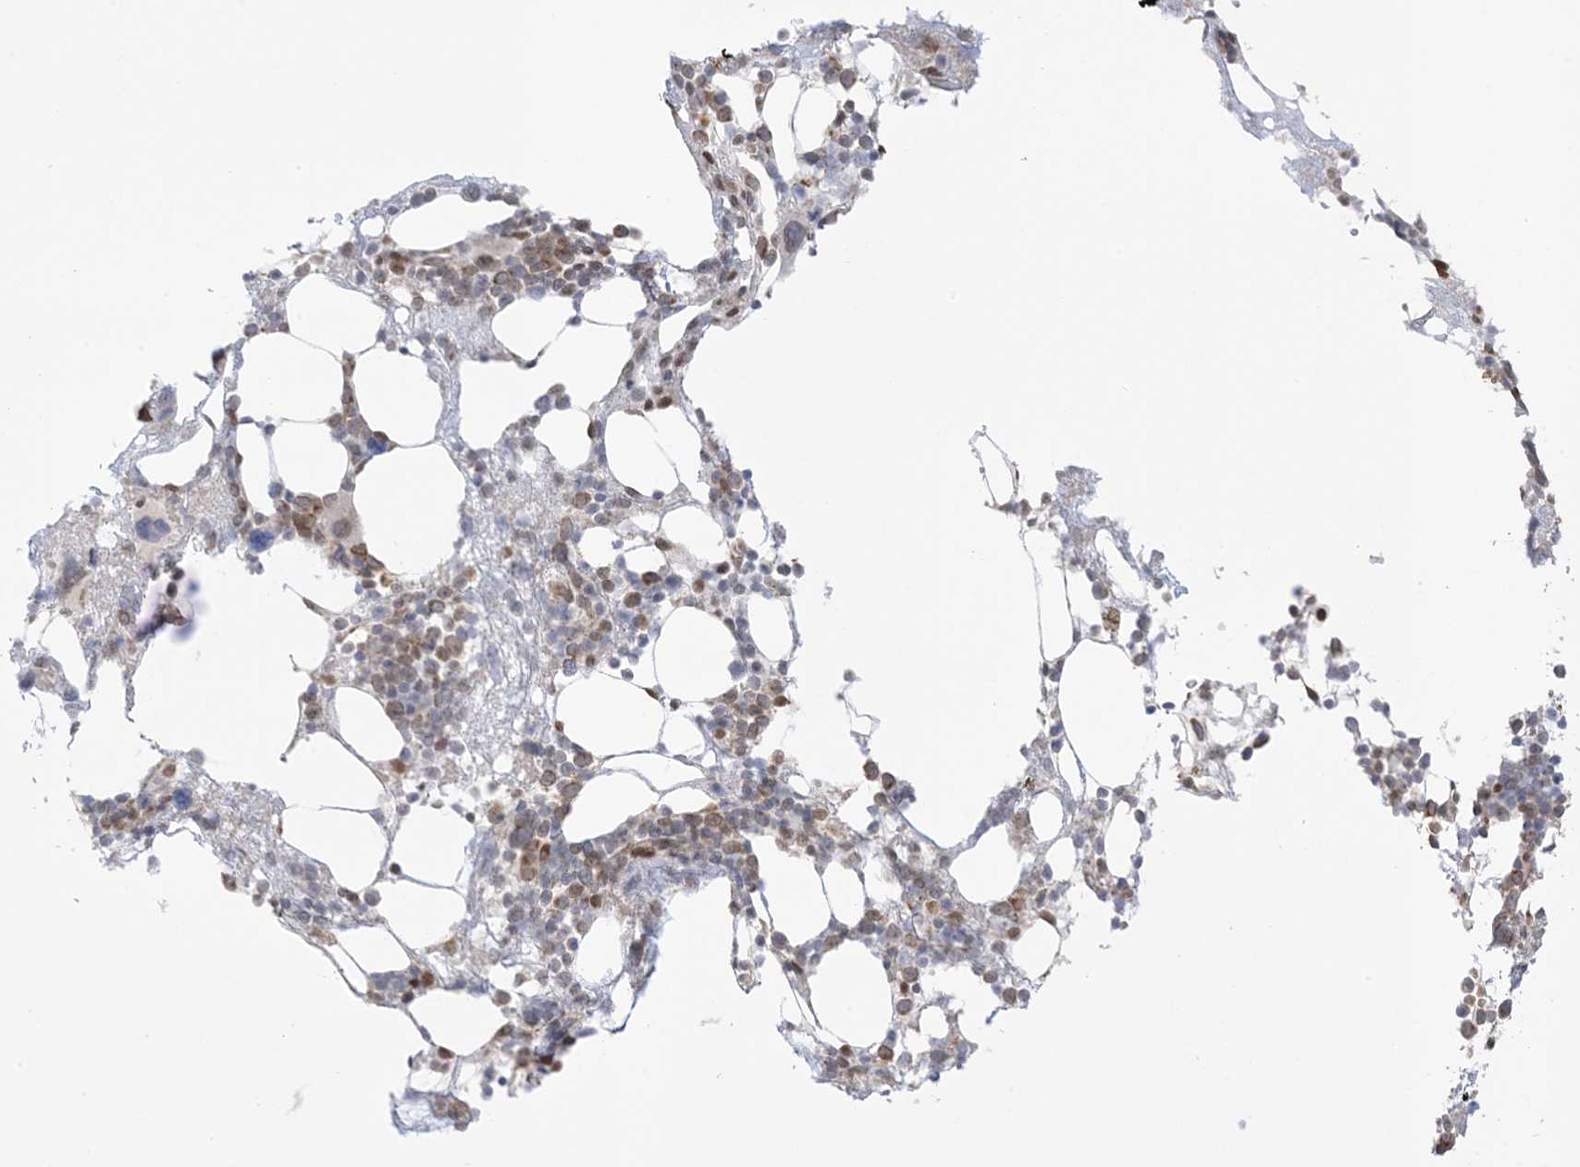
{"staining": {"intensity": "moderate", "quantity": "25%-75%", "location": "cytoplasmic/membranous,nuclear"}, "tissue": "bone marrow", "cell_type": "Hematopoietic cells", "image_type": "normal", "snomed": [{"axis": "morphology", "description": "Normal tissue, NOS"}, {"axis": "topography", "description": "Bone marrow"}], "caption": "IHC staining of normal bone marrow, which demonstrates medium levels of moderate cytoplasmic/membranous,nuclear expression in about 25%-75% of hematopoietic cells indicating moderate cytoplasmic/membranous,nuclear protein positivity. The staining was performed using DAB (brown) for protein detection and nuclei were counterstained in hematoxylin (blue).", "gene": "UBE2E2", "patient": {"sex": "male", "age": 58}}